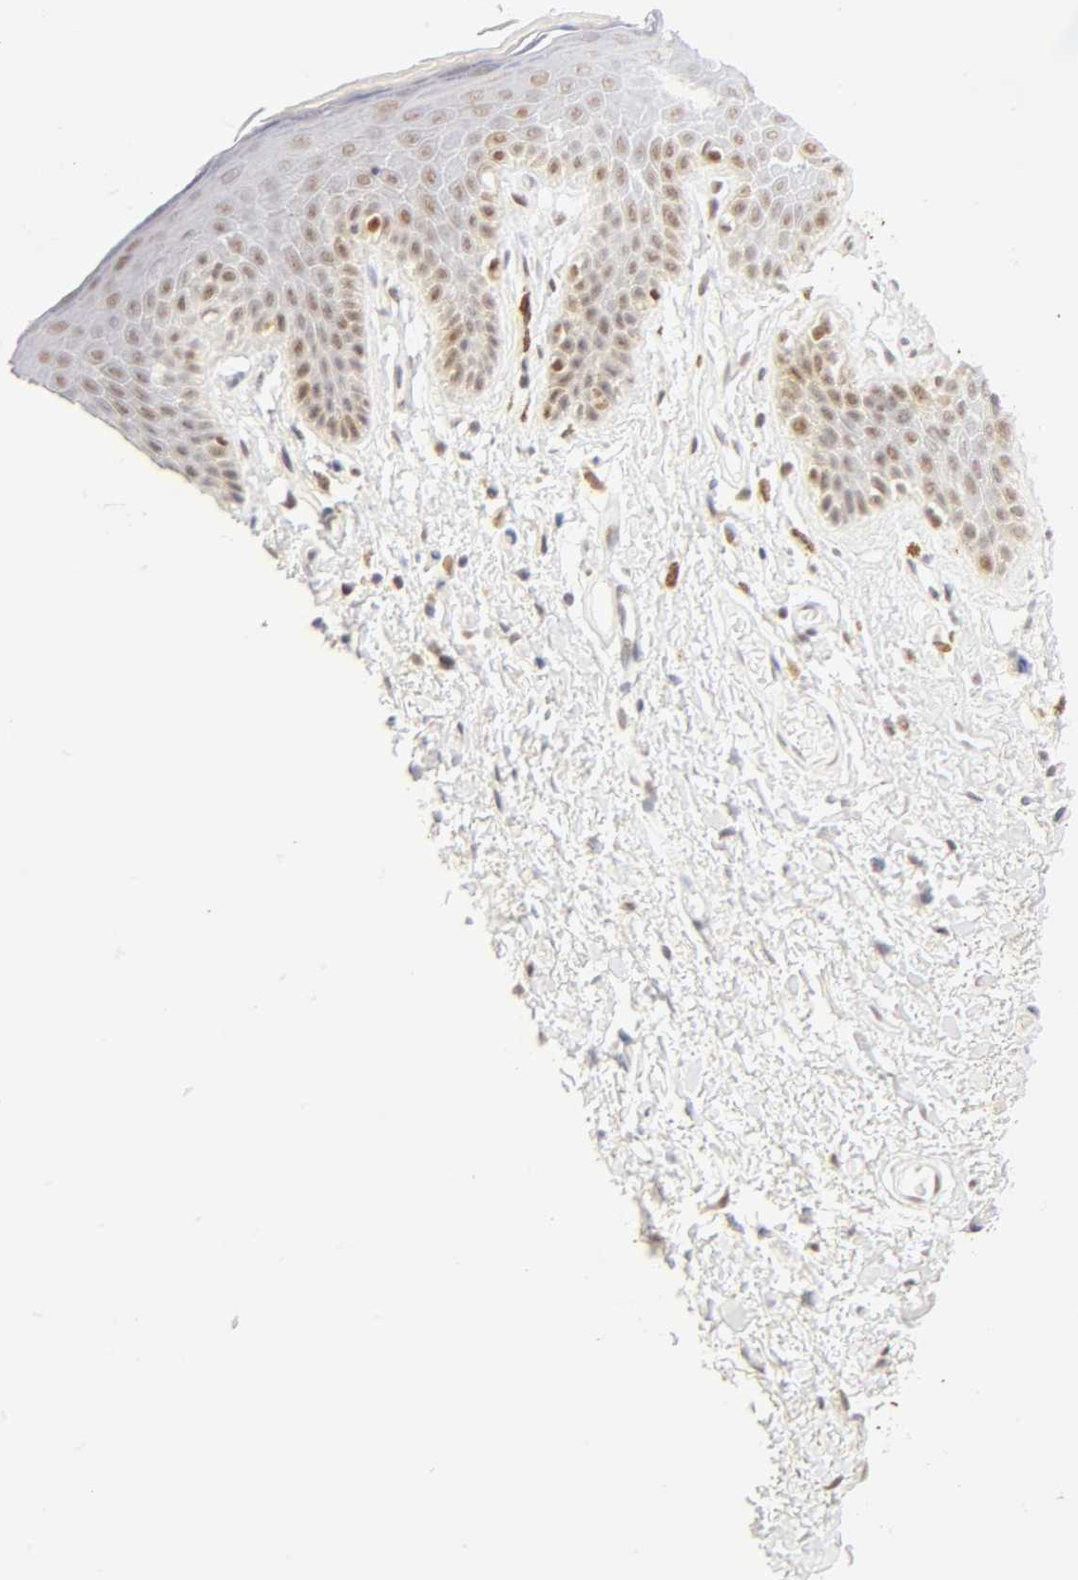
{"staining": {"intensity": "moderate", "quantity": "25%-75%", "location": "nuclear"}, "tissue": "skin", "cell_type": "Epidermal cells", "image_type": "normal", "snomed": [{"axis": "morphology", "description": "Normal tissue, NOS"}, {"axis": "topography", "description": "Anal"}], "caption": "Protein expression by immunohistochemistry (IHC) exhibits moderate nuclear positivity in about 25%-75% of epidermal cells in benign skin.", "gene": "MNAT1", "patient": {"sex": "male", "age": 74}}